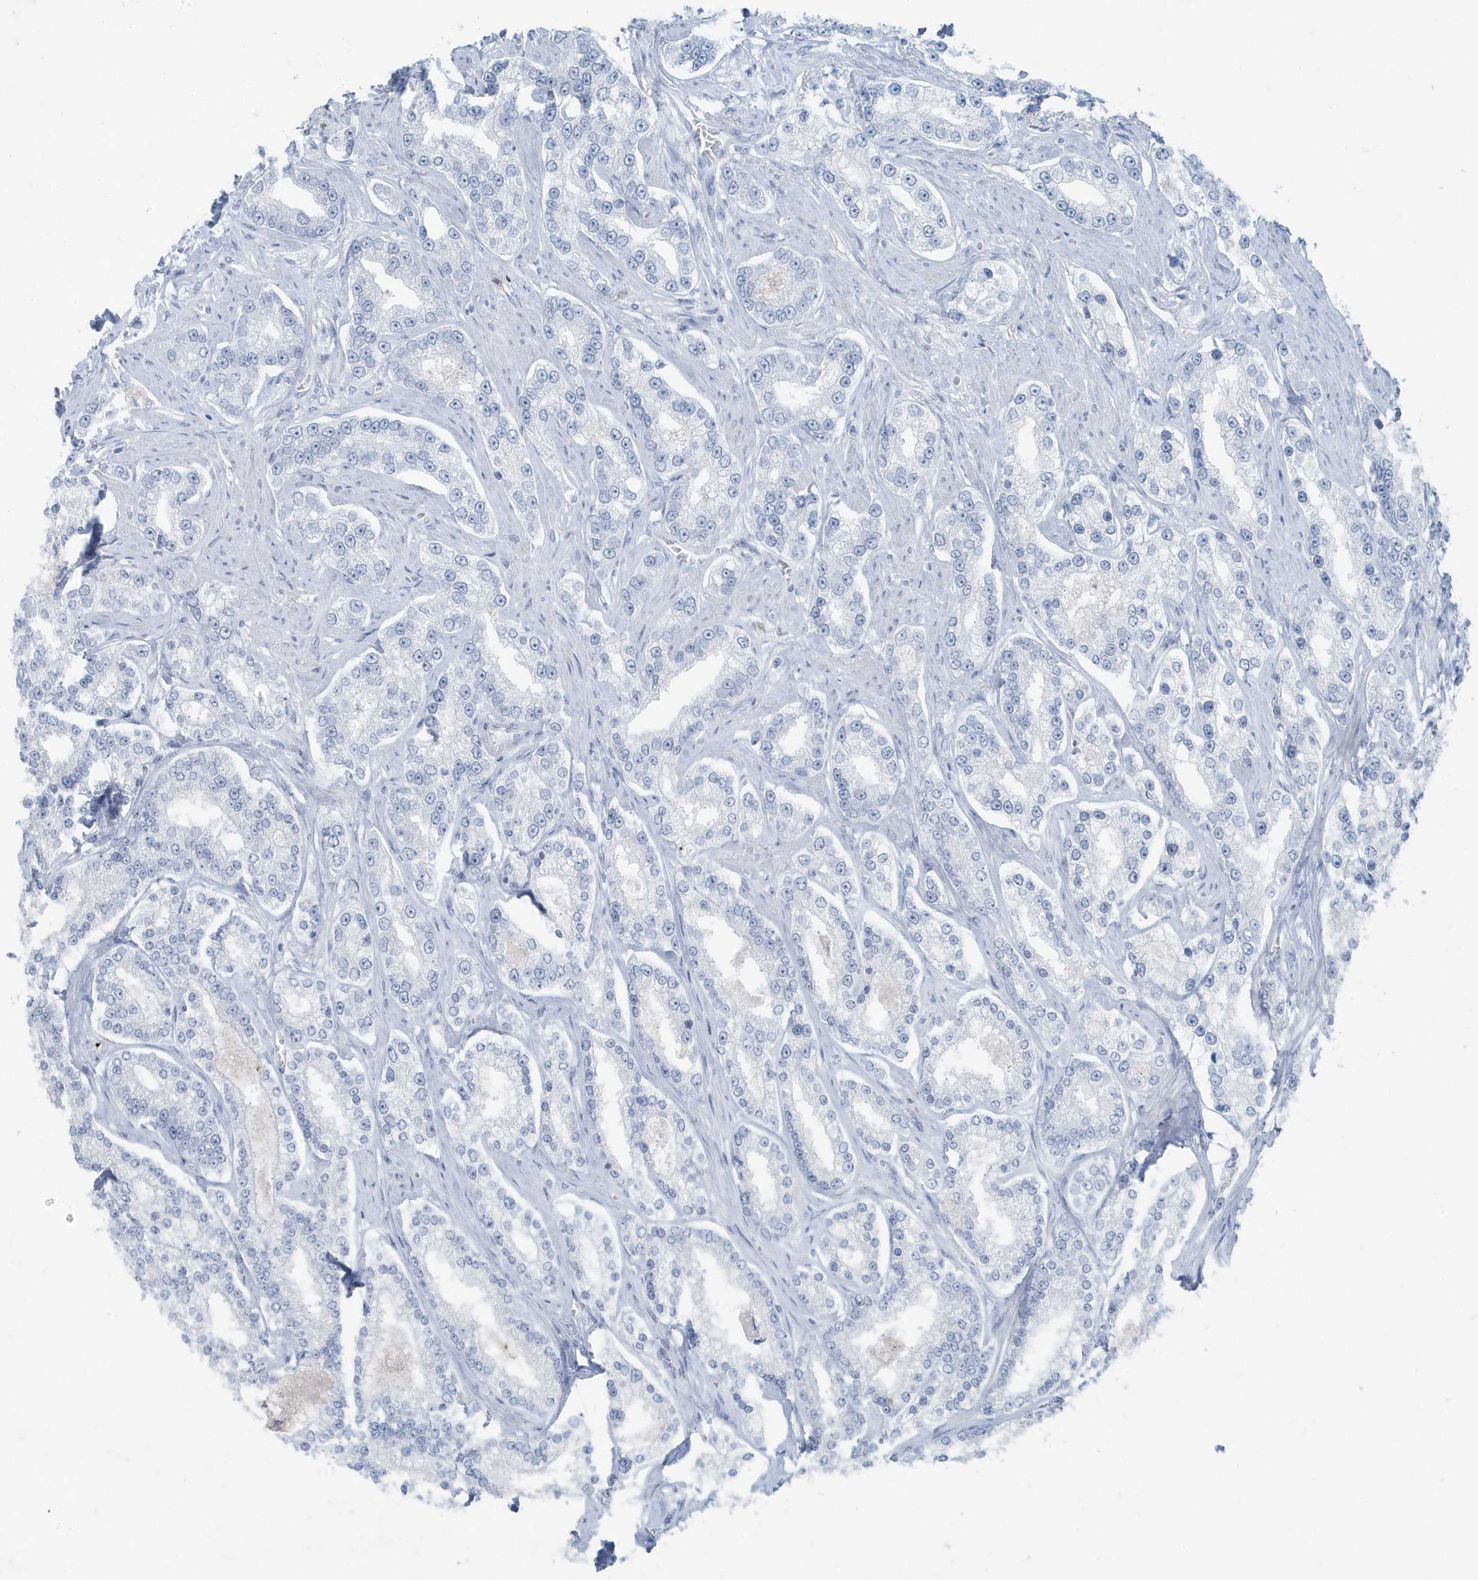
{"staining": {"intensity": "negative", "quantity": "none", "location": "none"}, "tissue": "prostate cancer", "cell_type": "Tumor cells", "image_type": "cancer", "snomed": [{"axis": "morphology", "description": "Normal tissue, NOS"}, {"axis": "morphology", "description": "Adenocarcinoma, High grade"}, {"axis": "topography", "description": "Prostate"}], "caption": "Micrograph shows no significant protein expression in tumor cells of prostate cancer (adenocarcinoma (high-grade)).", "gene": "FAM98A", "patient": {"sex": "male", "age": 83}}